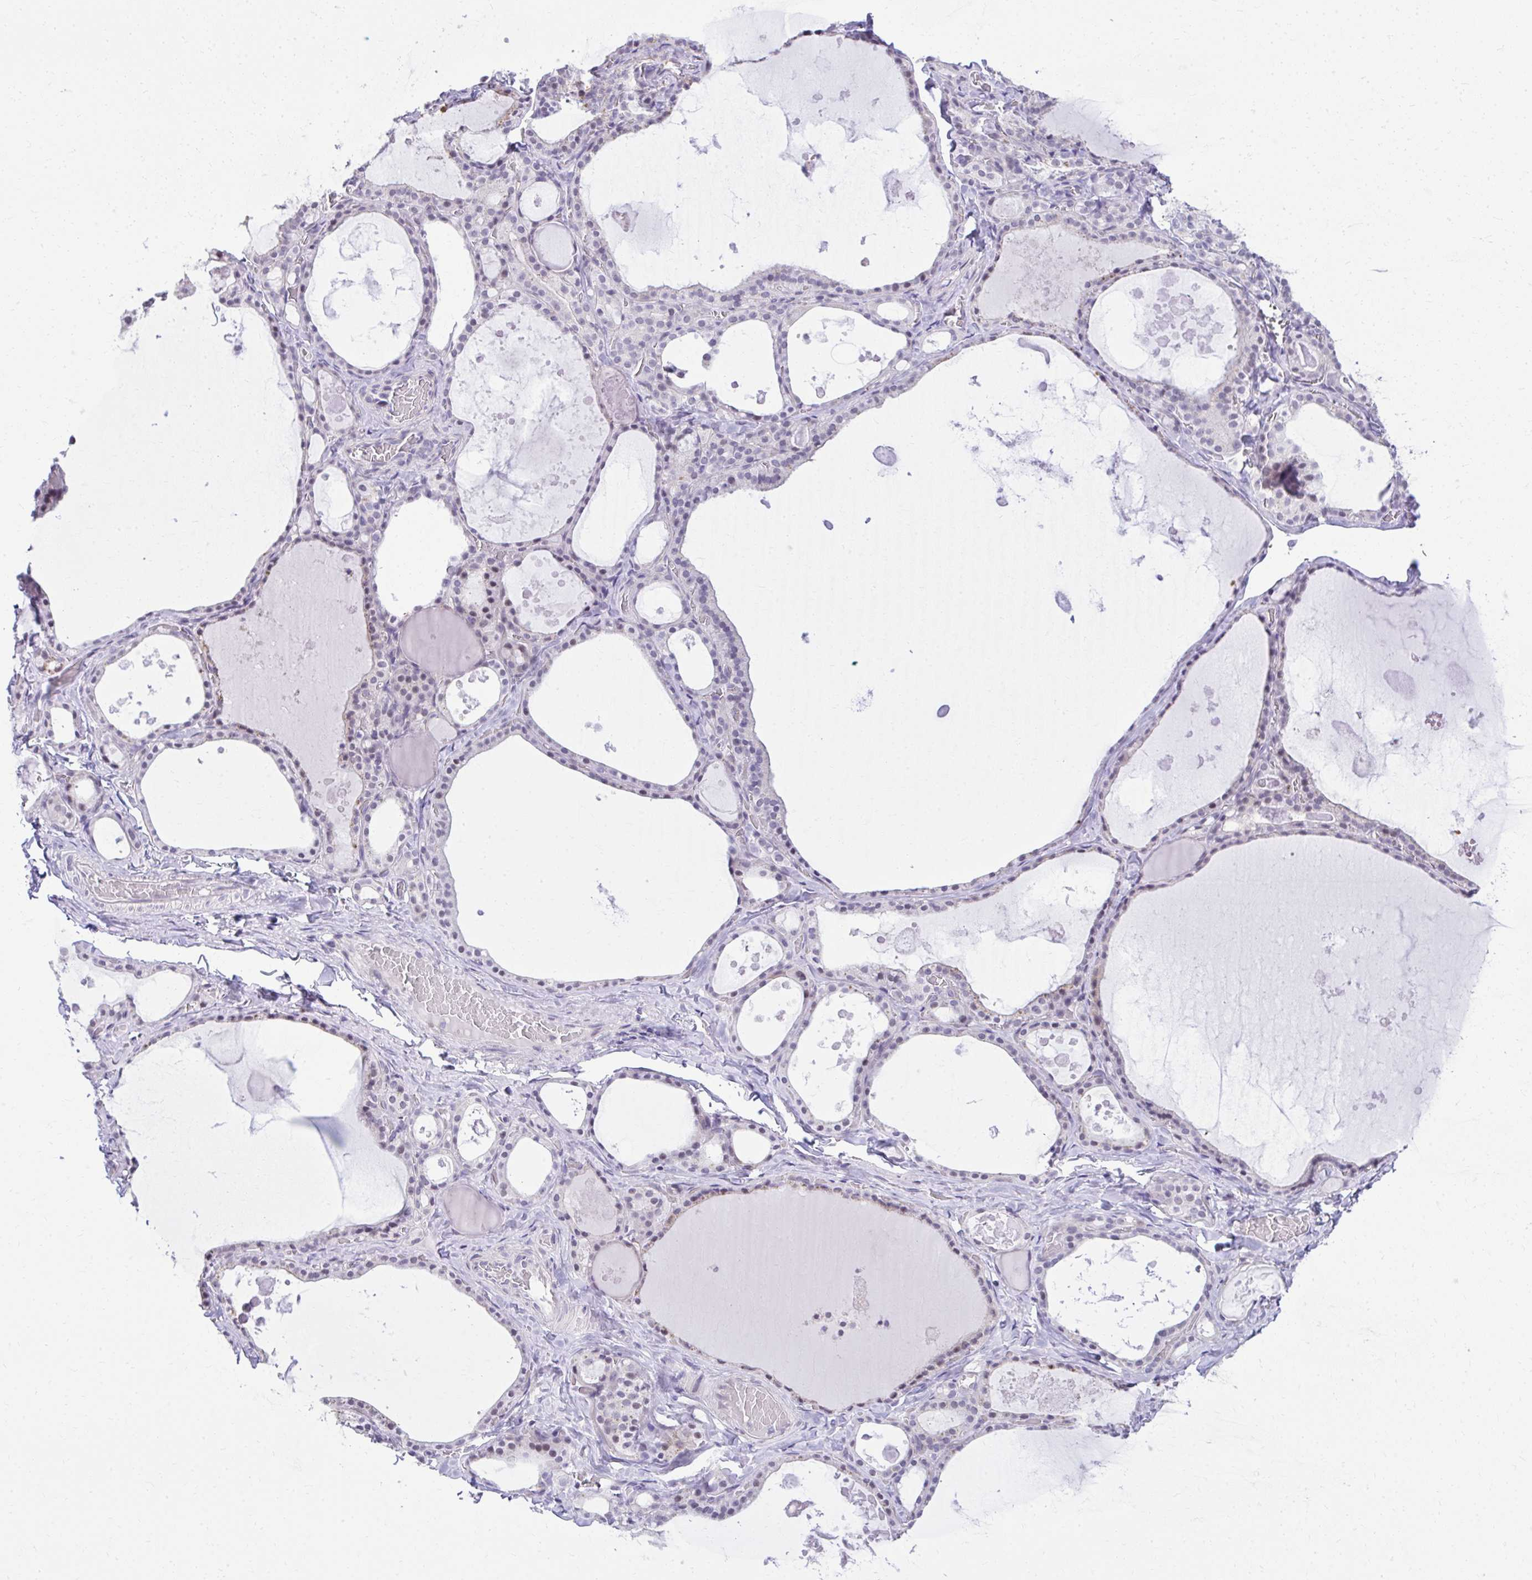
{"staining": {"intensity": "negative", "quantity": "none", "location": "none"}, "tissue": "thyroid gland", "cell_type": "Glandular cells", "image_type": "normal", "snomed": [{"axis": "morphology", "description": "Normal tissue, NOS"}, {"axis": "topography", "description": "Thyroid gland"}], "caption": "The histopathology image displays no staining of glandular cells in normal thyroid gland.", "gene": "EID3", "patient": {"sex": "male", "age": 56}}